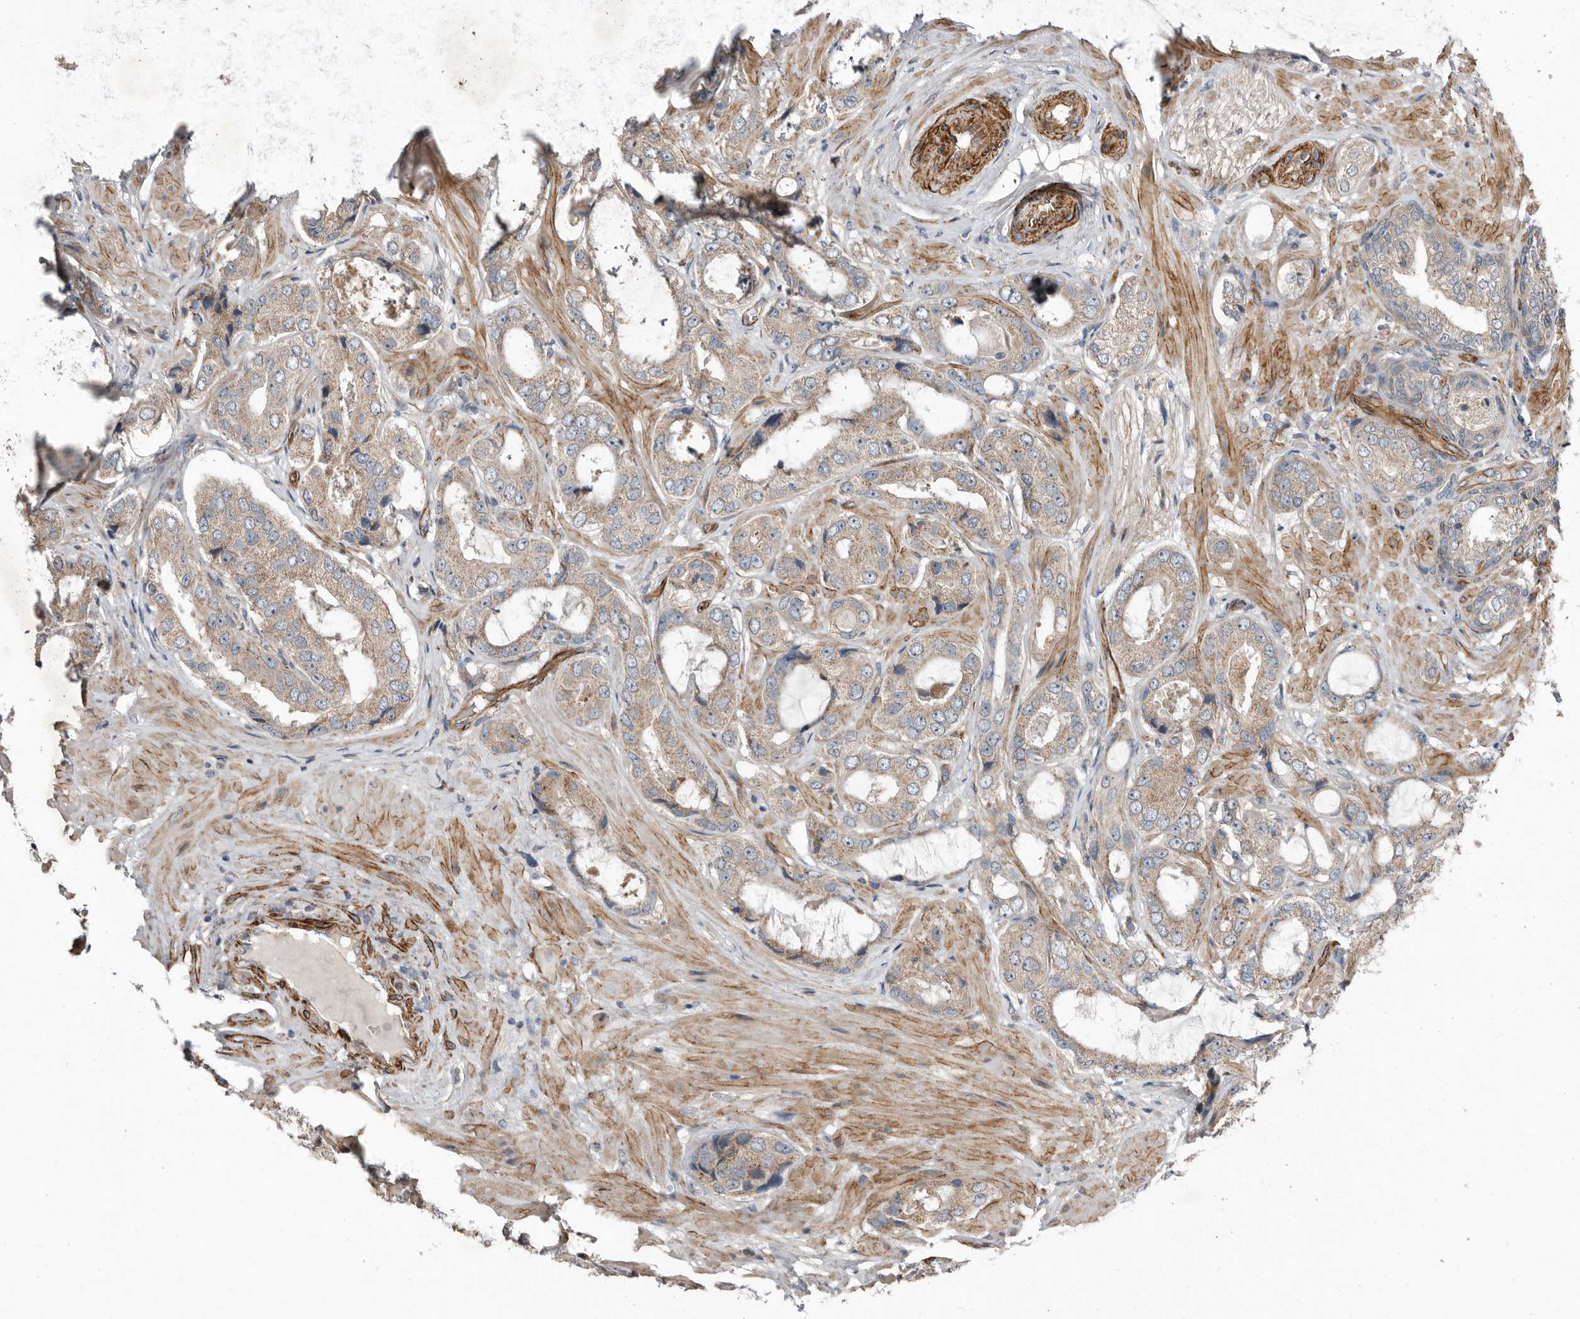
{"staining": {"intensity": "weak", "quantity": "25%-75%", "location": "cytoplasmic/membranous"}, "tissue": "prostate cancer", "cell_type": "Tumor cells", "image_type": "cancer", "snomed": [{"axis": "morphology", "description": "Adenocarcinoma, High grade"}, {"axis": "topography", "description": "Prostate"}], "caption": "Weak cytoplasmic/membranous staining for a protein is seen in about 25%-75% of tumor cells of prostate high-grade adenocarcinoma using IHC.", "gene": "RANBP17", "patient": {"sex": "male", "age": 59}}